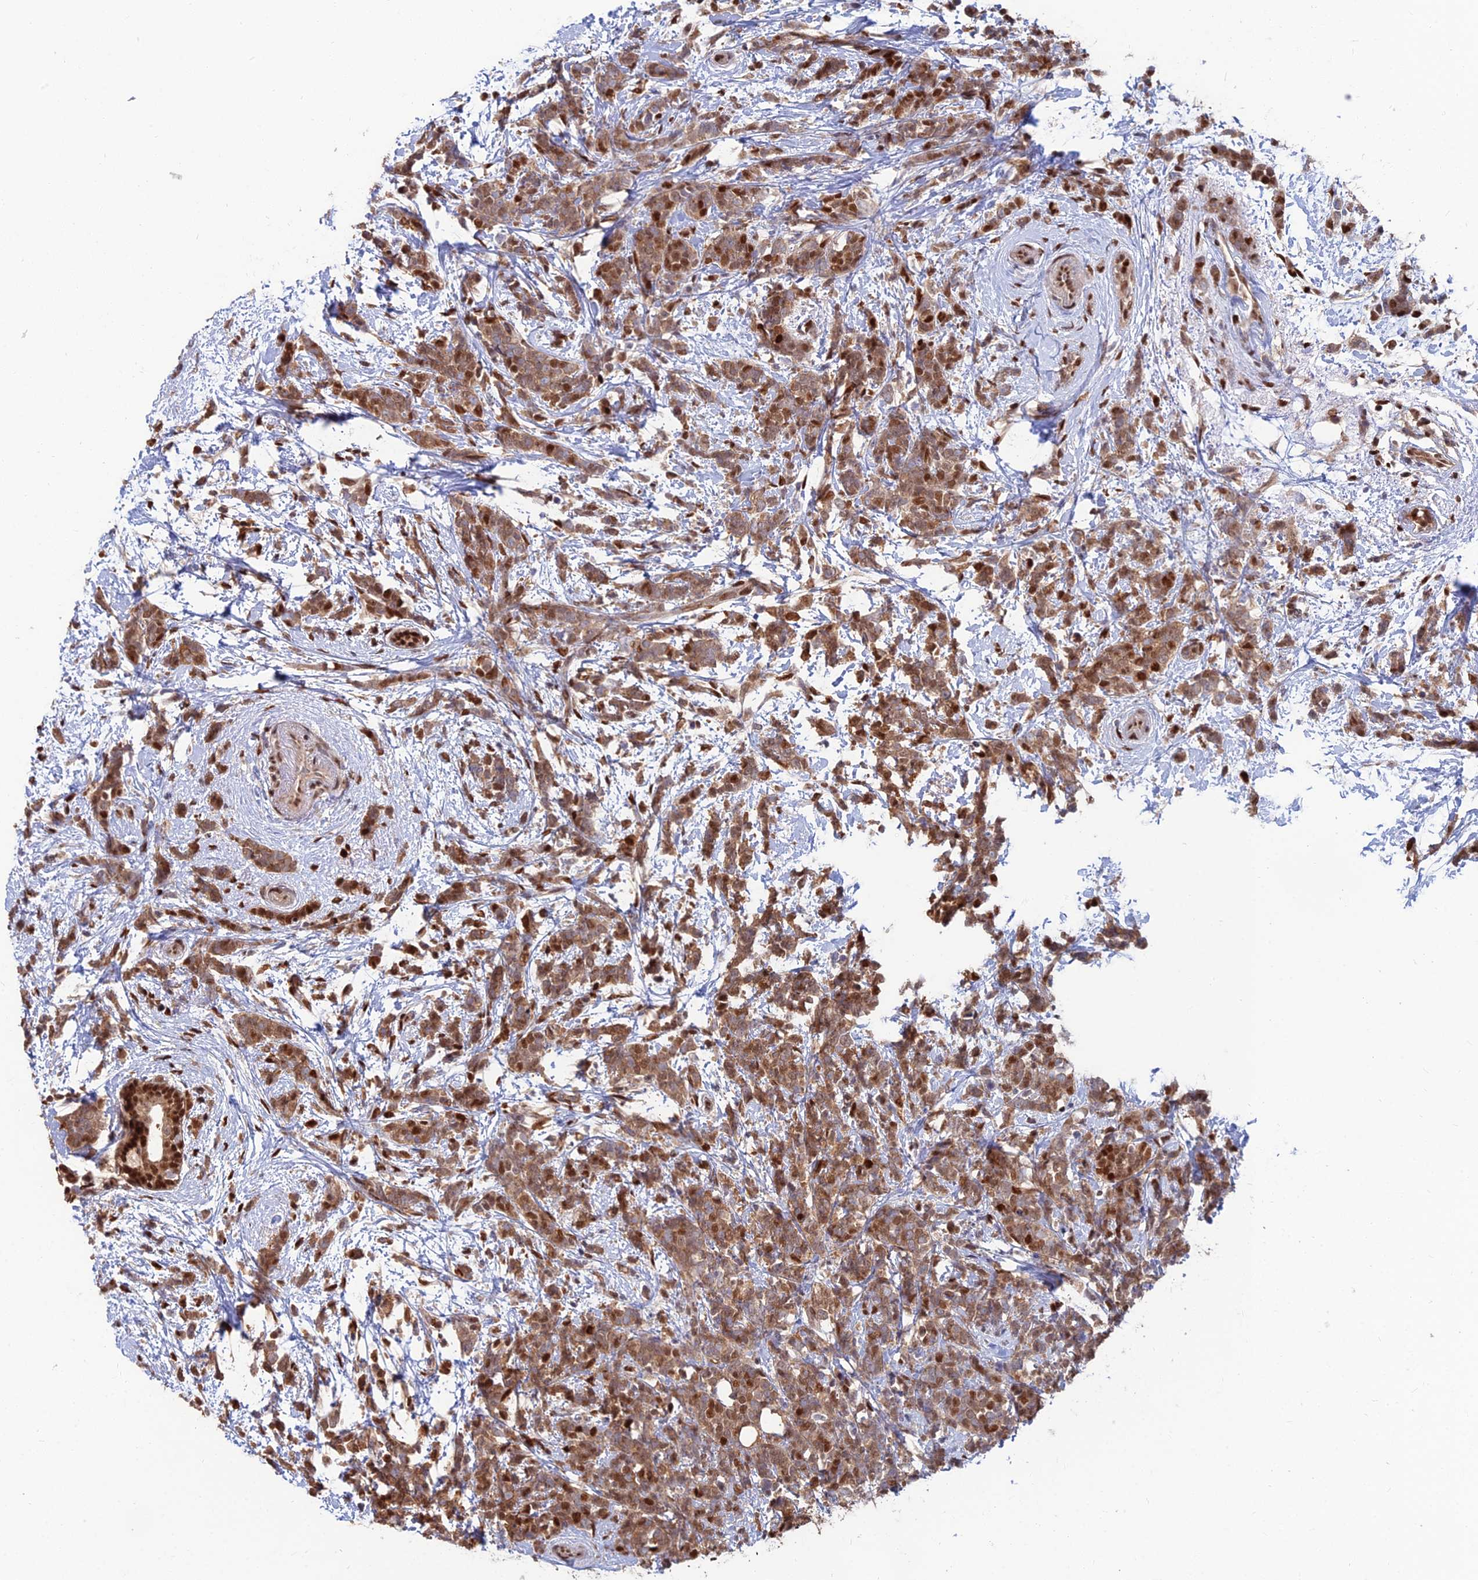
{"staining": {"intensity": "moderate", "quantity": ">75%", "location": "cytoplasmic/membranous,nuclear"}, "tissue": "breast cancer", "cell_type": "Tumor cells", "image_type": "cancer", "snomed": [{"axis": "morphology", "description": "Lobular carcinoma"}, {"axis": "topography", "description": "Breast"}], "caption": "Human breast lobular carcinoma stained for a protein (brown) demonstrates moderate cytoplasmic/membranous and nuclear positive expression in approximately >75% of tumor cells.", "gene": "DNPEP", "patient": {"sex": "female", "age": 58}}